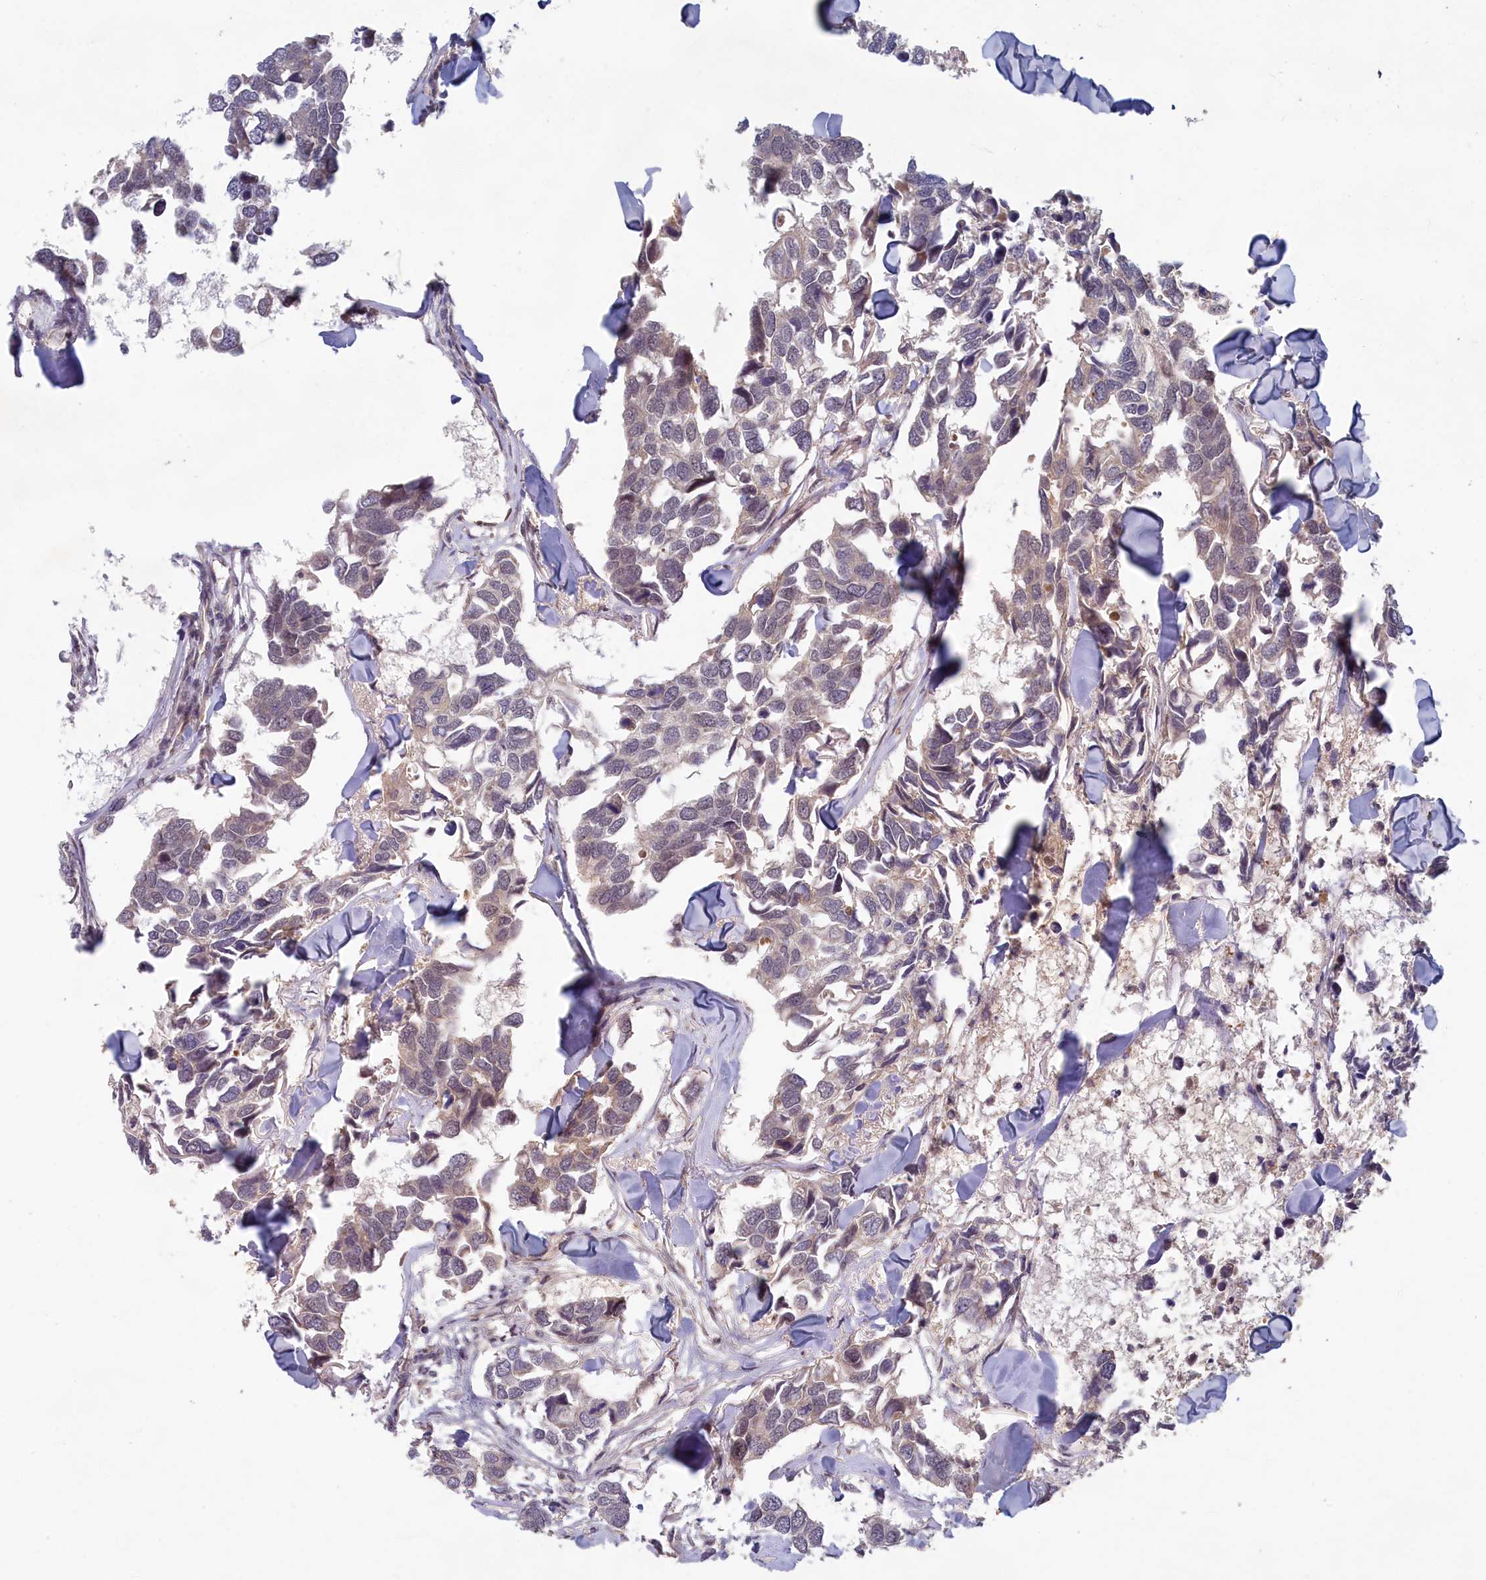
{"staining": {"intensity": "weak", "quantity": "<25%", "location": "cytoplasmic/membranous"}, "tissue": "breast cancer", "cell_type": "Tumor cells", "image_type": "cancer", "snomed": [{"axis": "morphology", "description": "Duct carcinoma"}, {"axis": "topography", "description": "Breast"}], "caption": "IHC micrograph of neoplastic tissue: human breast invasive ductal carcinoma stained with DAB reveals no significant protein expression in tumor cells.", "gene": "EARS2", "patient": {"sex": "female", "age": 83}}